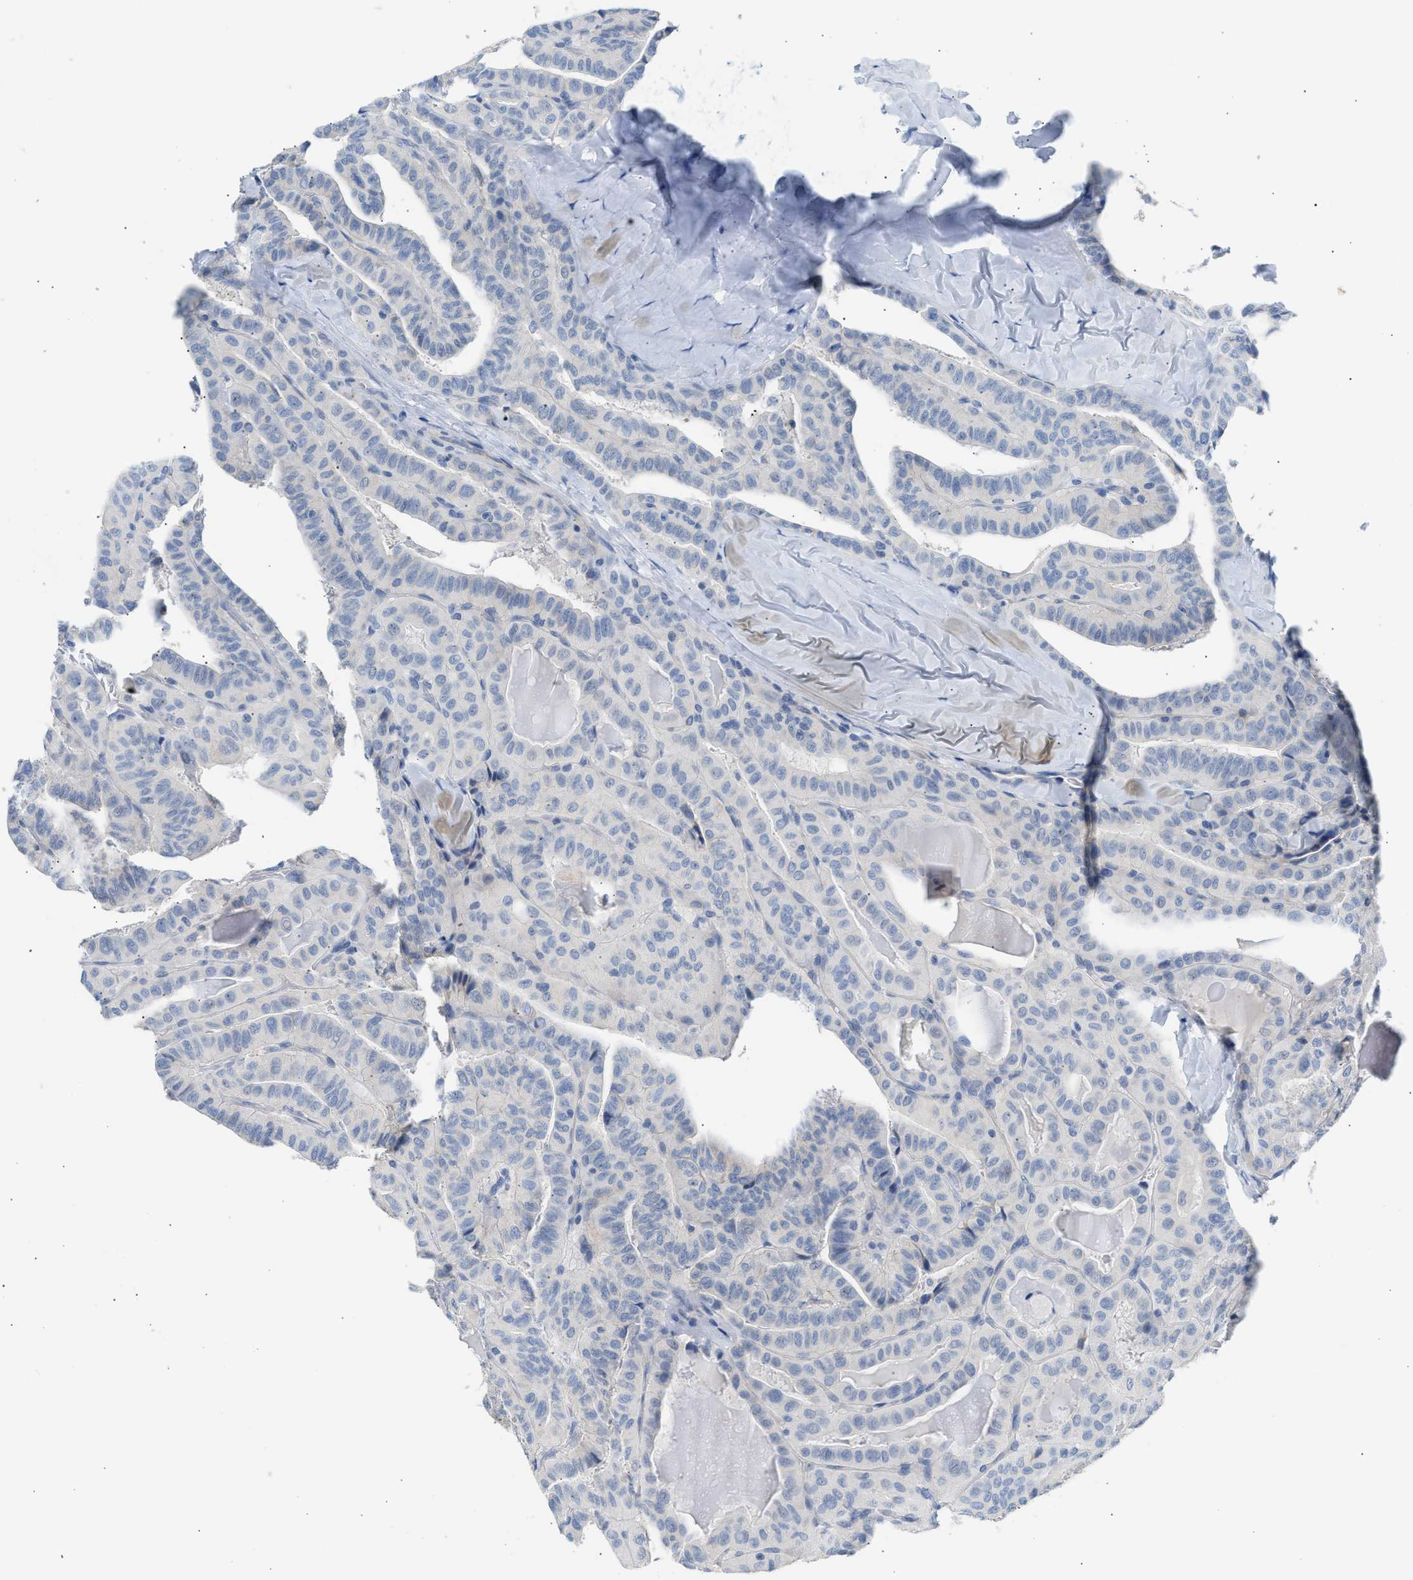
{"staining": {"intensity": "negative", "quantity": "none", "location": "none"}, "tissue": "thyroid cancer", "cell_type": "Tumor cells", "image_type": "cancer", "snomed": [{"axis": "morphology", "description": "Papillary adenocarcinoma, NOS"}, {"axis": "topography", "description": "Thyroid gland"}], "caption": "The image shows no significant positivity in tumor cells of papillary adenocarcinoma (thyroid).", "gene": "ERBB2", "patient": {"sex": "male", "age": 77}}